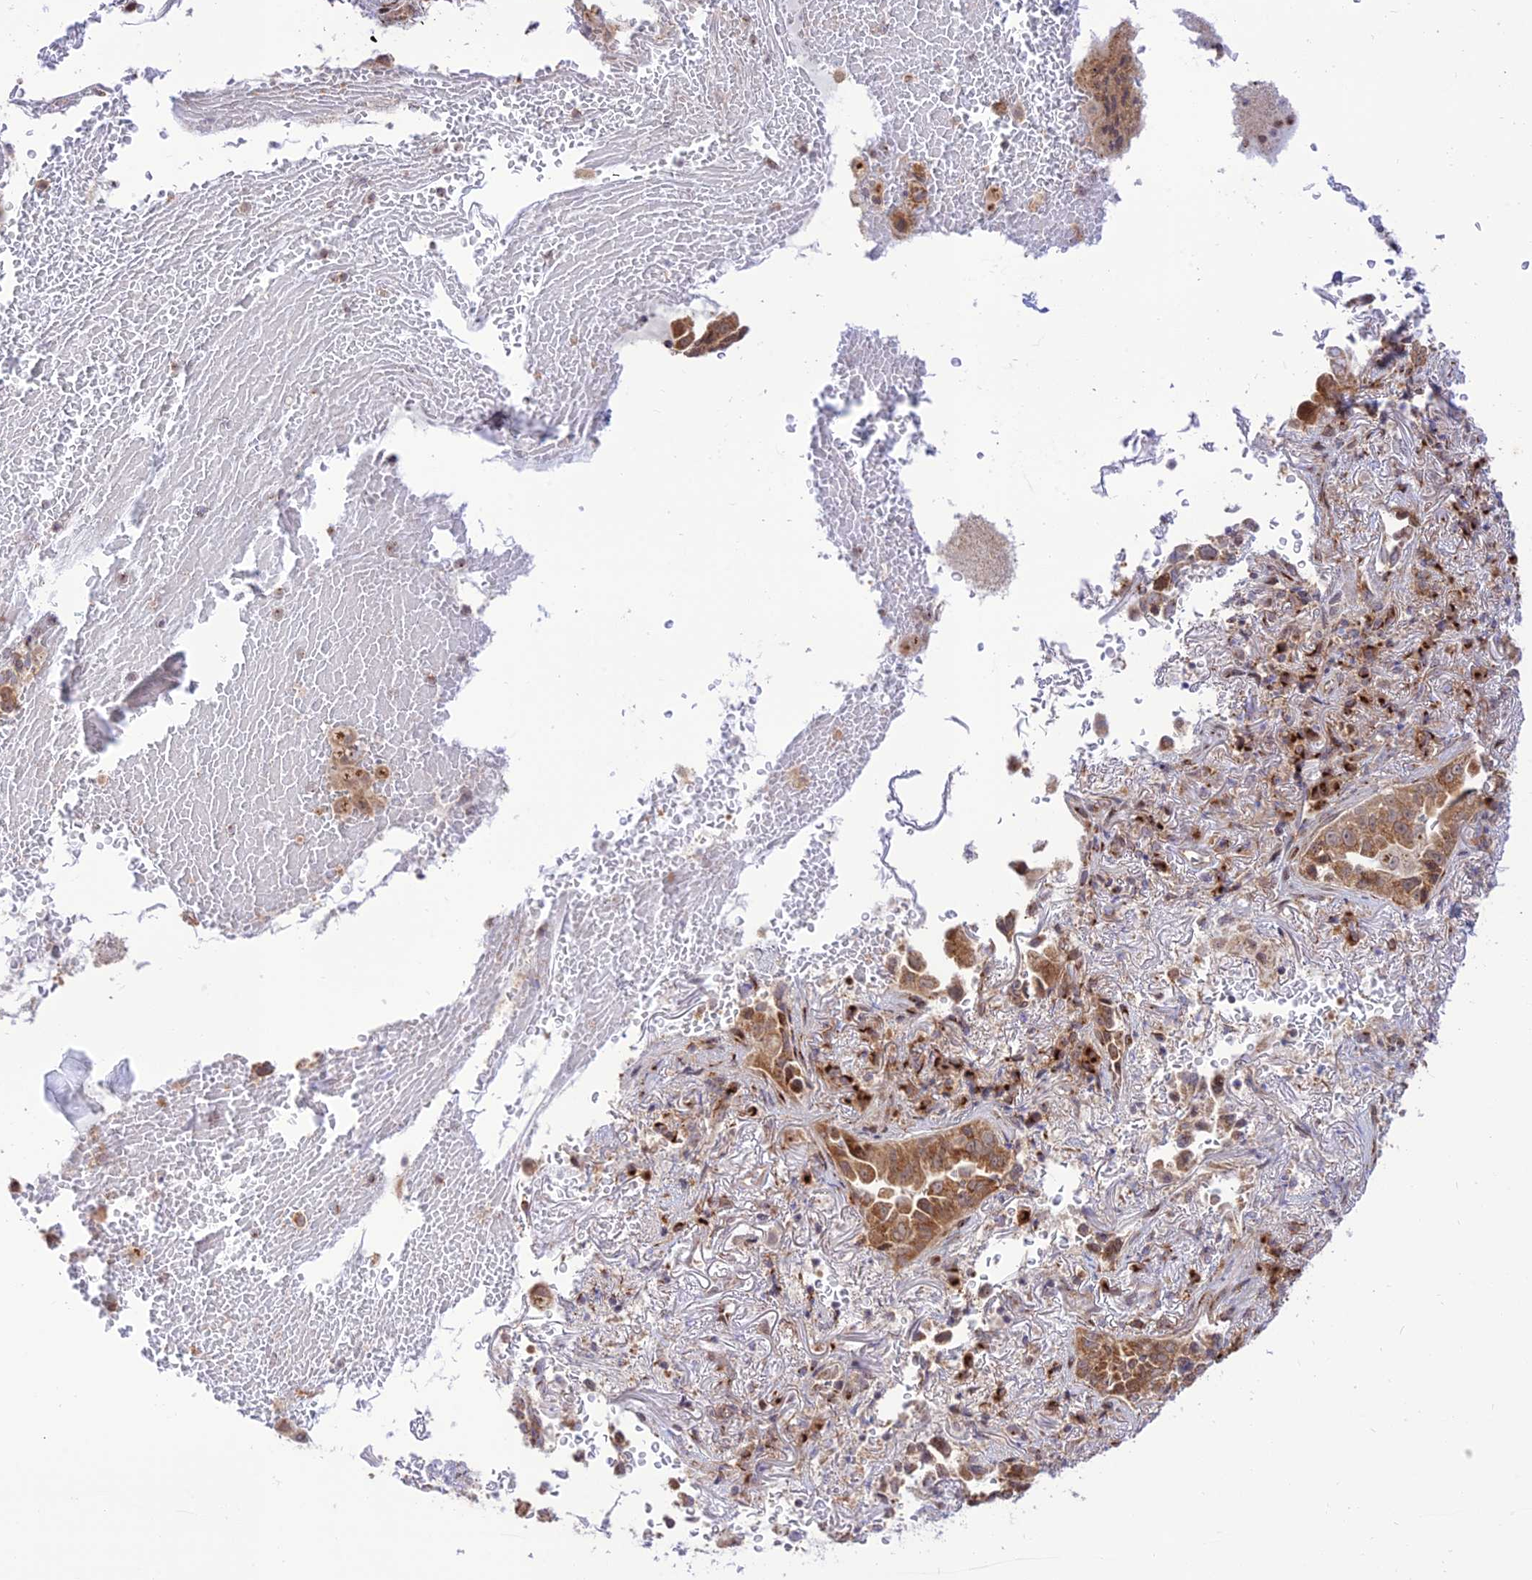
{"staining": {"intensity": "moderate", "quantity": ">75%", "location": "cytoplasmic/membranous"}, "tissue": "lung cancer", "cell_type": "Tumor cells", "image_type": "cancer", "snomed": [{"axis": "morphology", "description": "Adenocarcinoma, NOS"}, {"axis": "topography", "description": "Lung"}], "caption": "There is medium levels of moderate cytoplasmic/membranous staining in tumor cells of adenocarcinoma (lung), as demonstrated by immunohistochemical staining (brown color).", "gene": "GOLGA3", "patient": {"sex": "female", "age": 69}}